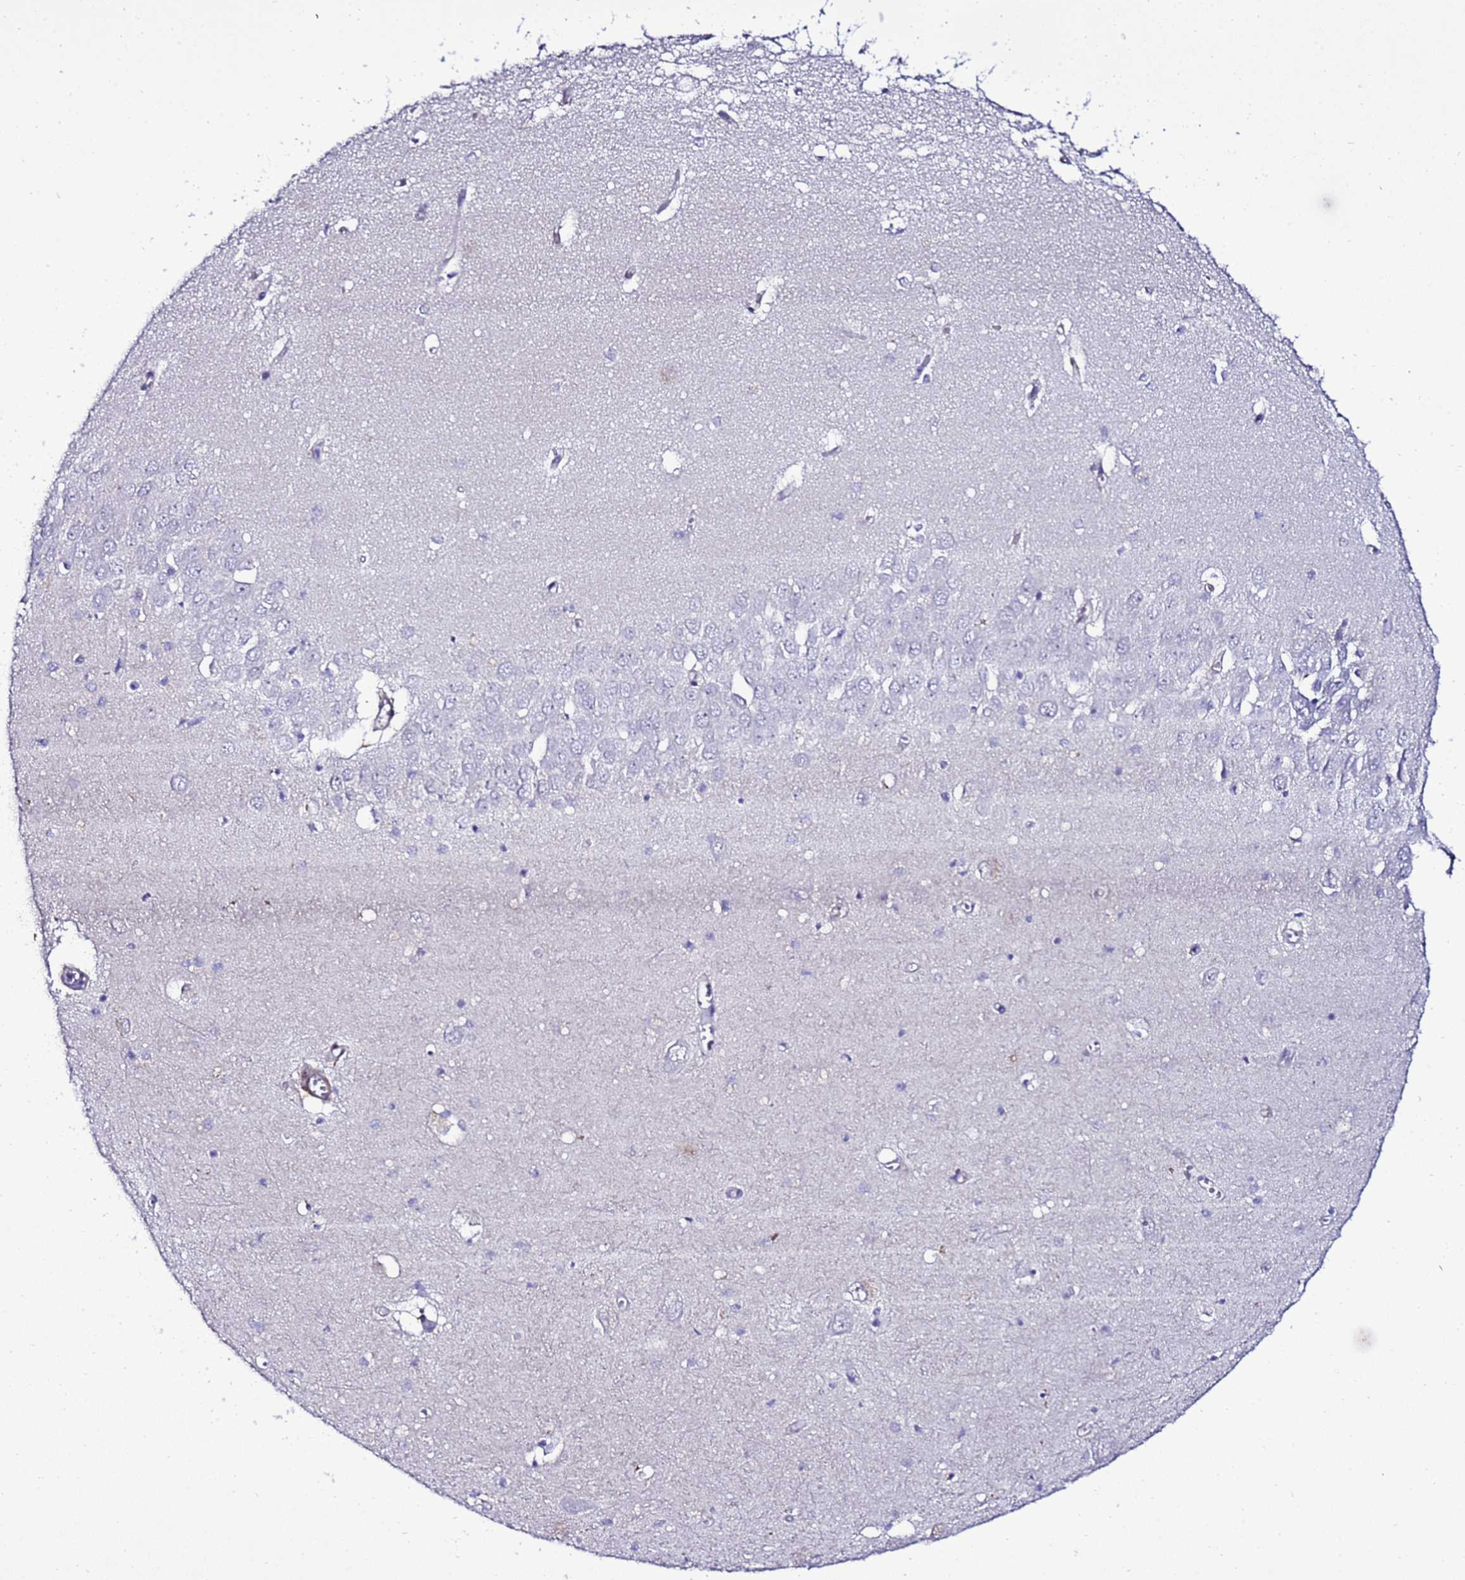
{"staining": {"intensity": "negative", "quantity": "none", "location": "none"}, "tissue": "hippocampus", "cell_type": "Glial cells", "image_type": "normal", "snomed": [{"axis": "morphology", "description": "Normal tissue, NOS"}, {"axis": "topography", "description": "Hippocampus"}], "caption": "High magnification brightfield microscopy of unremarkable hippocampus stained with DAB (3,3'-diaminobenzidine) (brown) and counterstained with hematoxylin (blue): glial cells show no significant positivity. Brightfield microscopy of immunohistochemistry (IHC) stained with DAB (brown) and hematoxylin (blue), captured at high magnification.", "gene": "GZF1", "patient": {"sex": "male", "age": 70}}